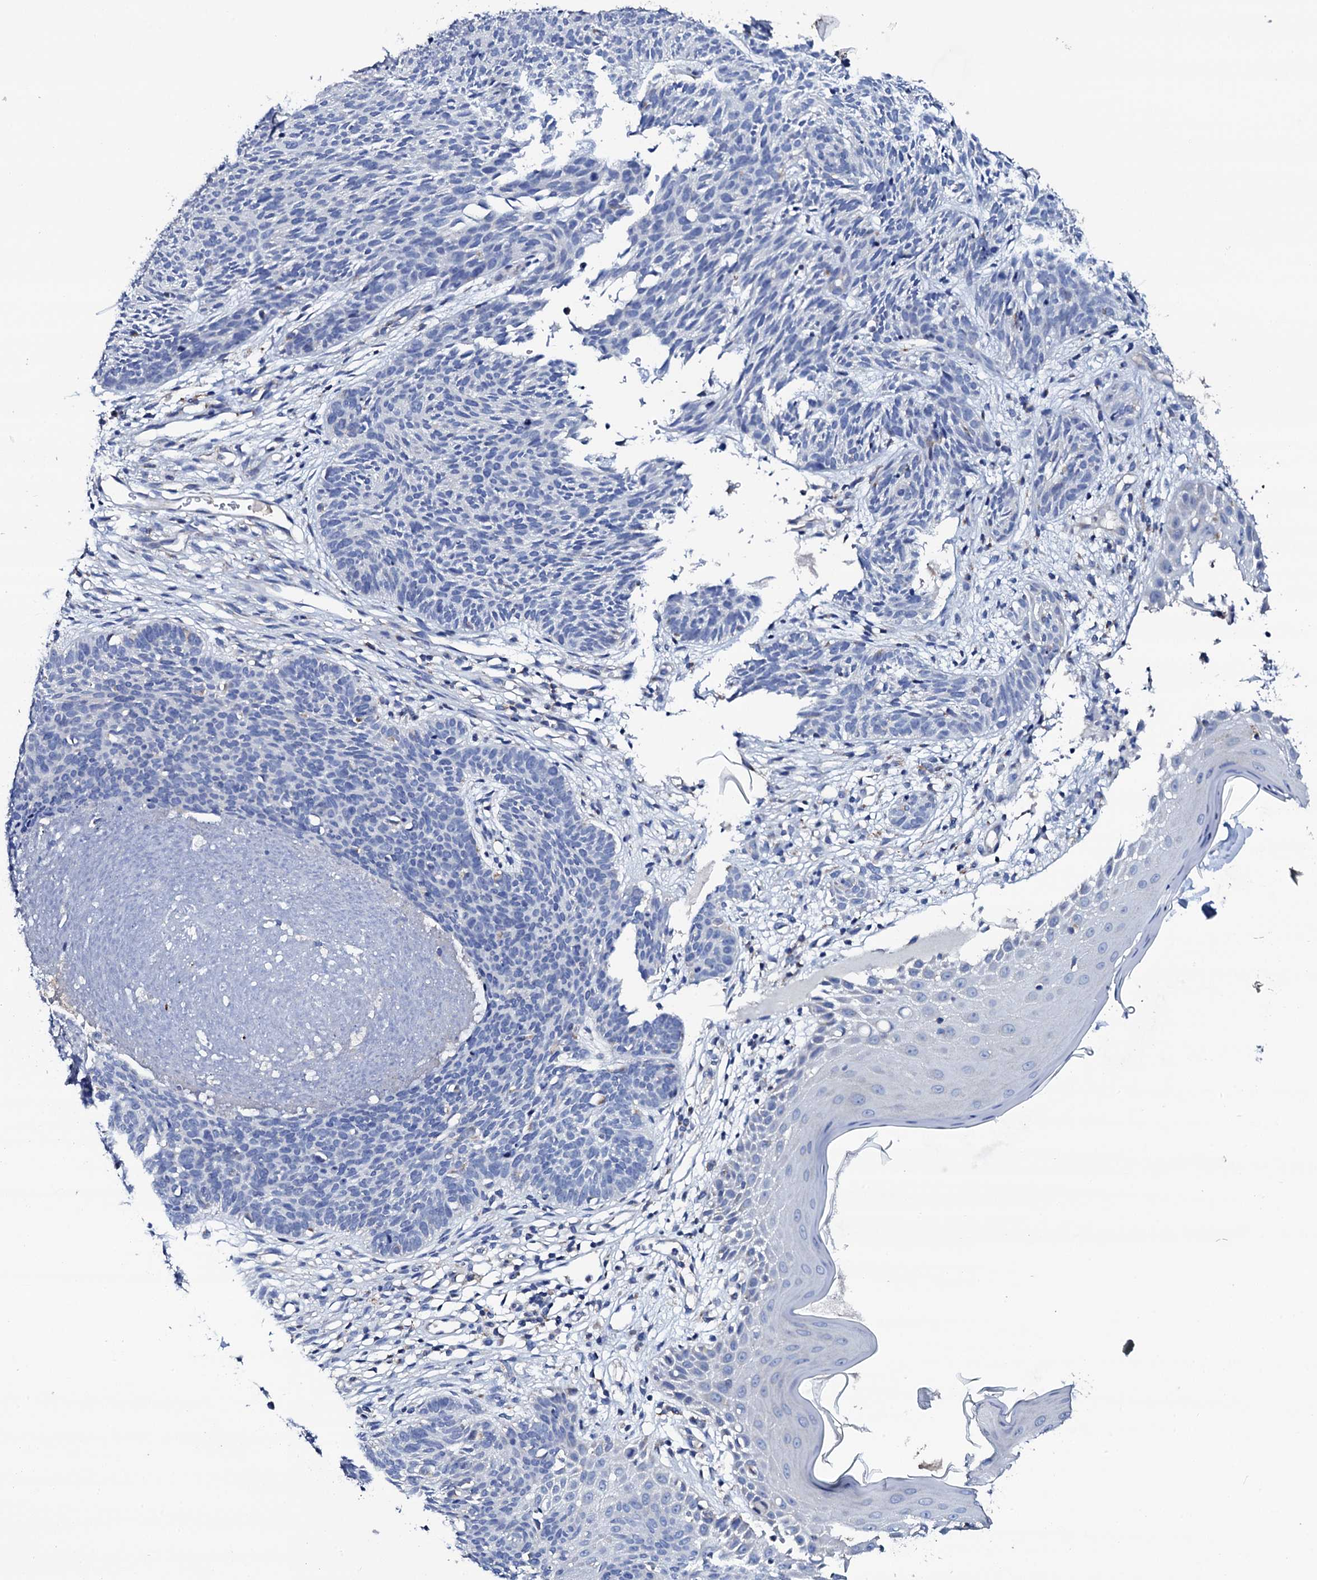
{"staining": {"intensity": "negative", "quantity": "none", "location": "none"}, "tissue": "skin cancer", "cell_type": "Tumor cells", "image_type": "cancer", "snomed": [{"axis": "morphology", "description": "Basal cell carcinoma"}, {"axis": "topography", "description": "Skin"}], "caption": "The immunohistochemistry histopathology image has no significant positivity in tumor cells of skin cancer tissue. (Immunohistochemistry (ihc), brightfield microscopy, high magnification).", "gene": "TCAF2", "patient": {"sex": "female", "age": 66}}